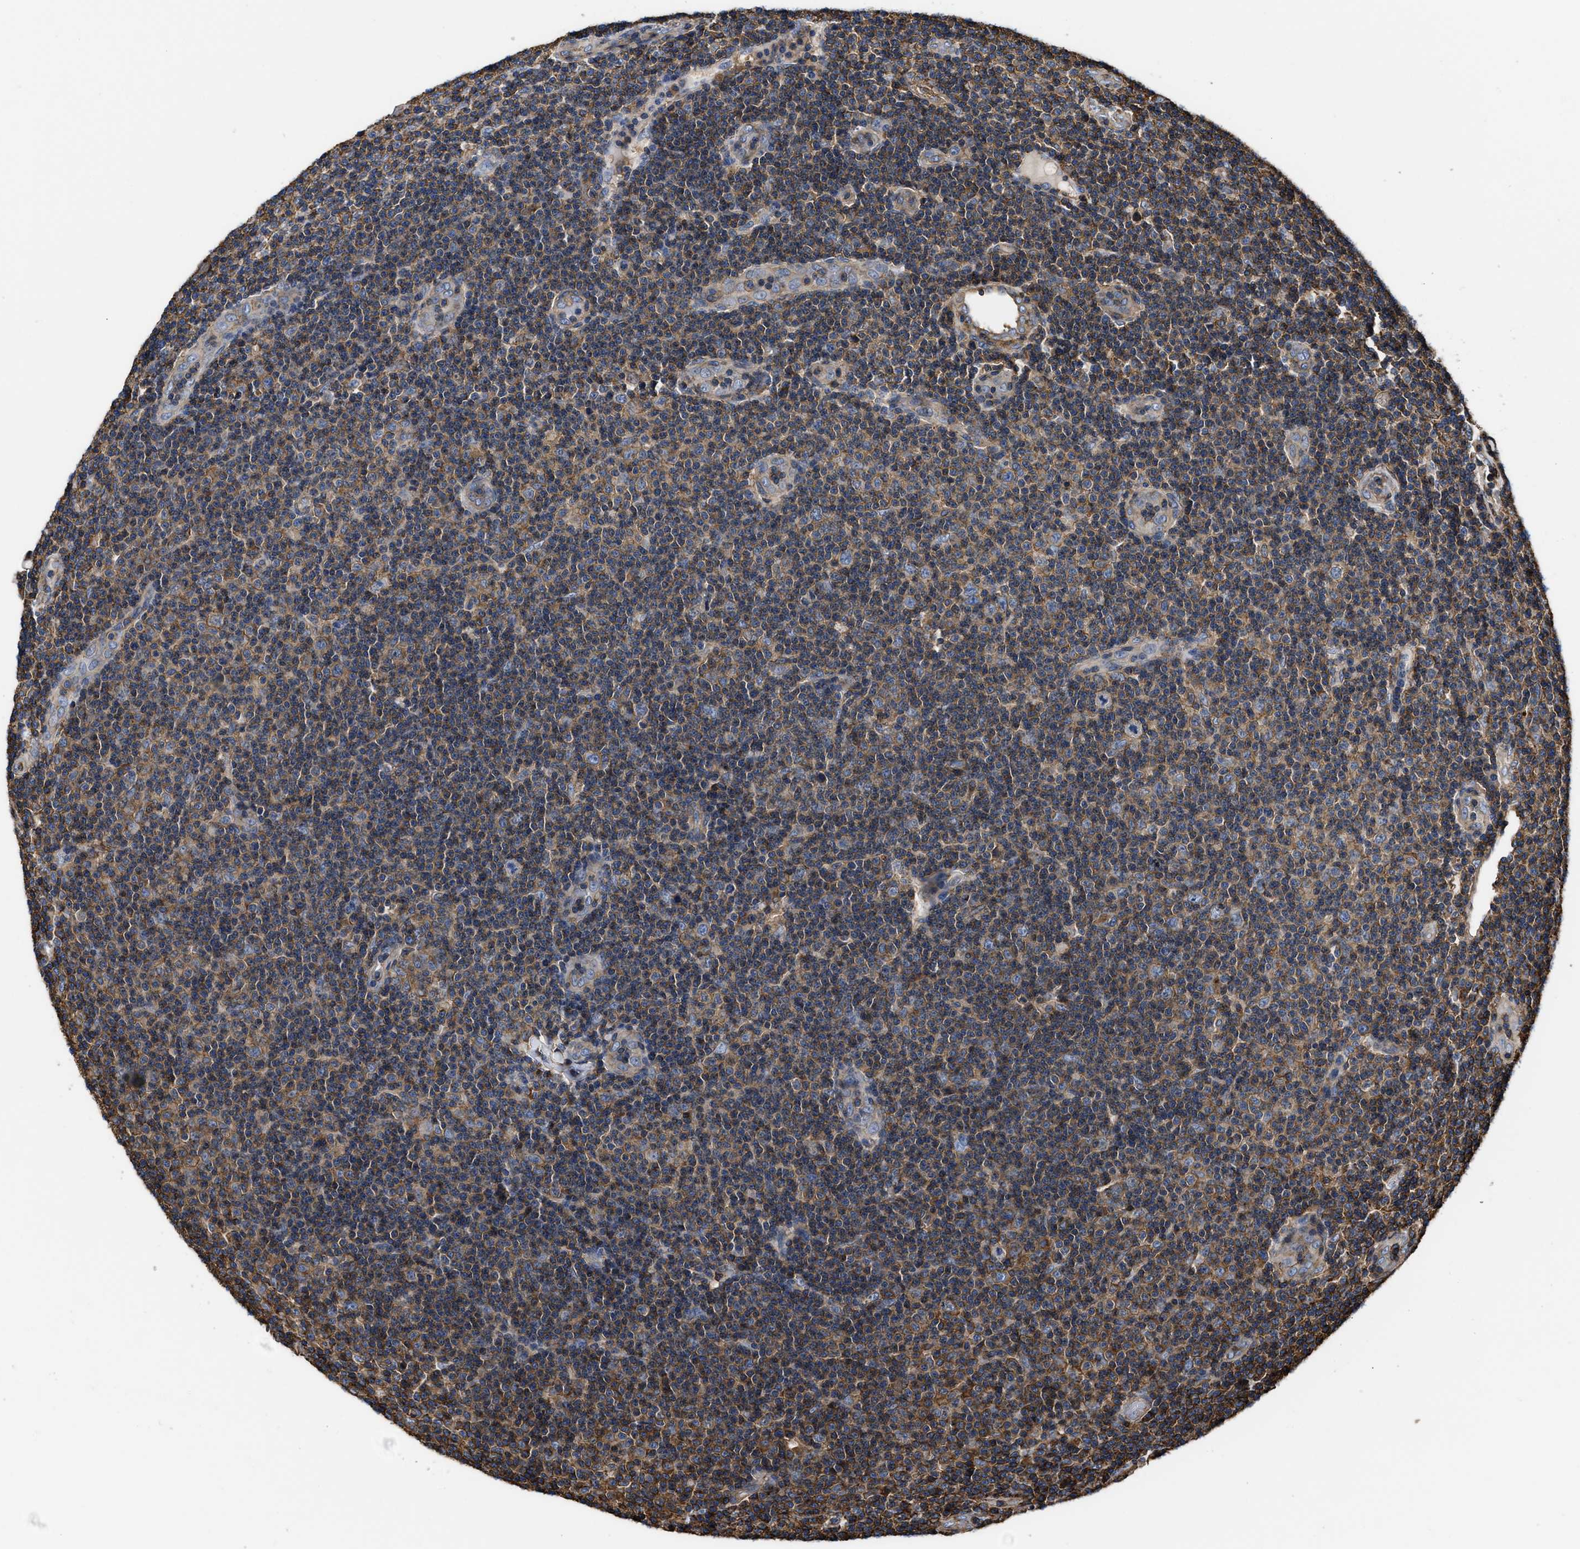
{"staining": {"intensity": "moderate", "quantity": ">75%", "location": "cytoplasmic/membranous"}, "tissue": "lymphoma", "cell_type": "Tumor cells", "image_type": "cancer", "snomed": [{"axis": "morphology", "description": "Malignant lymphoma, non-Hodgkin's type, Low grade"}, {"axis": "topography", "description": "Lymph node"}], "caption": "Immunohistochemical staining of lymphoma displays moderate cytoplasmic/membranous protein staining in about >75% of tumor cells.", "gene": "SCUBE2", "patient": {"sex": "male", "age": 83}}